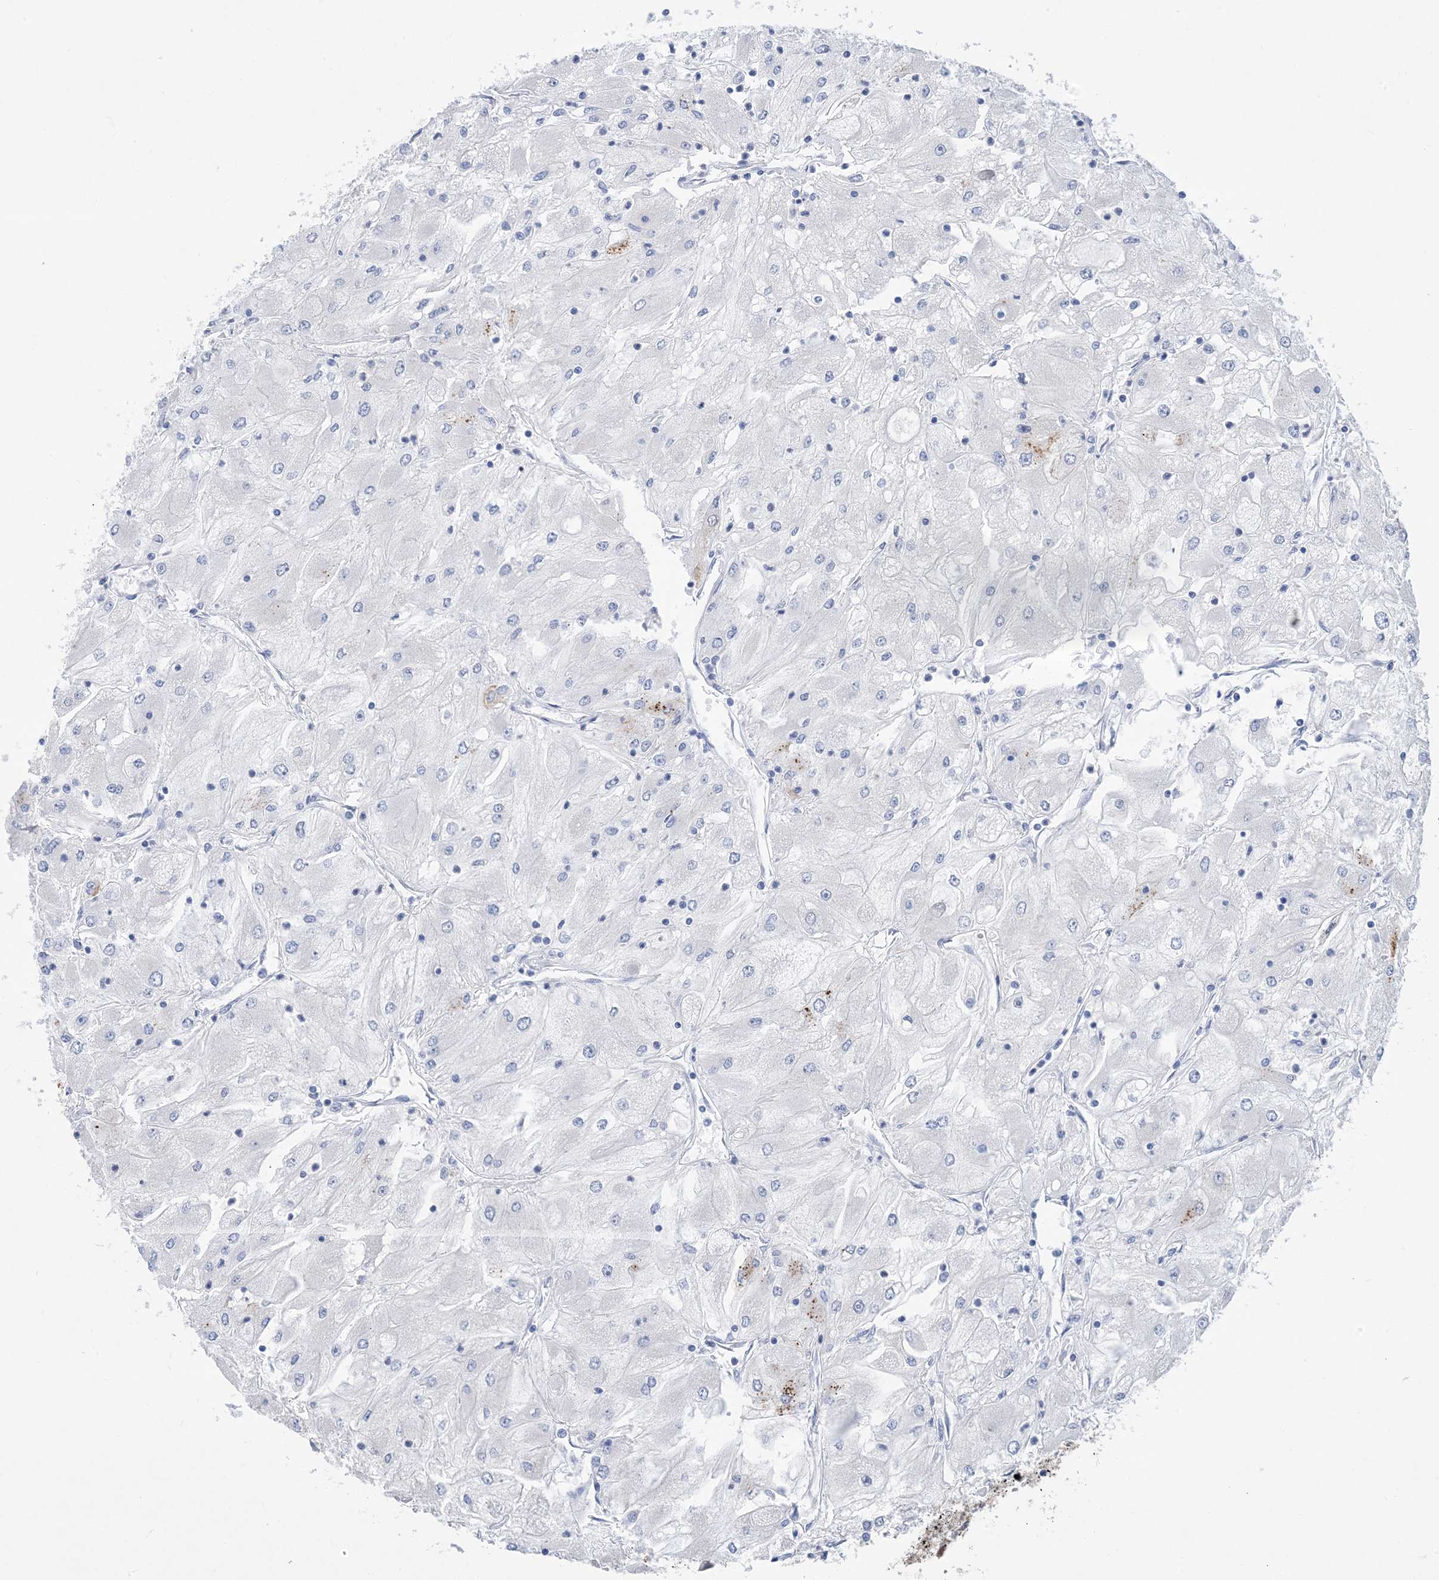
{"staining": {"intensity": "negative", "quantity": "none", "location": "none"}, "tissue": "renal cancer", "cell_type": "Tumor cells", "image_type": "cancer", "snomed": [{"axis": "morphology", "description": "Adenocarcinoma, NOS"}, {"axis": "topography", "description": "Kidney"}], "caption": "Immunohistochemistry (IHC) micrograph of neoplastic tissue: human renal cancer stained with DAB shows no significant protein positivity in tumor cells.", "gene": "SH3YL1", "patient": {"sex": "male", "age": 80}}